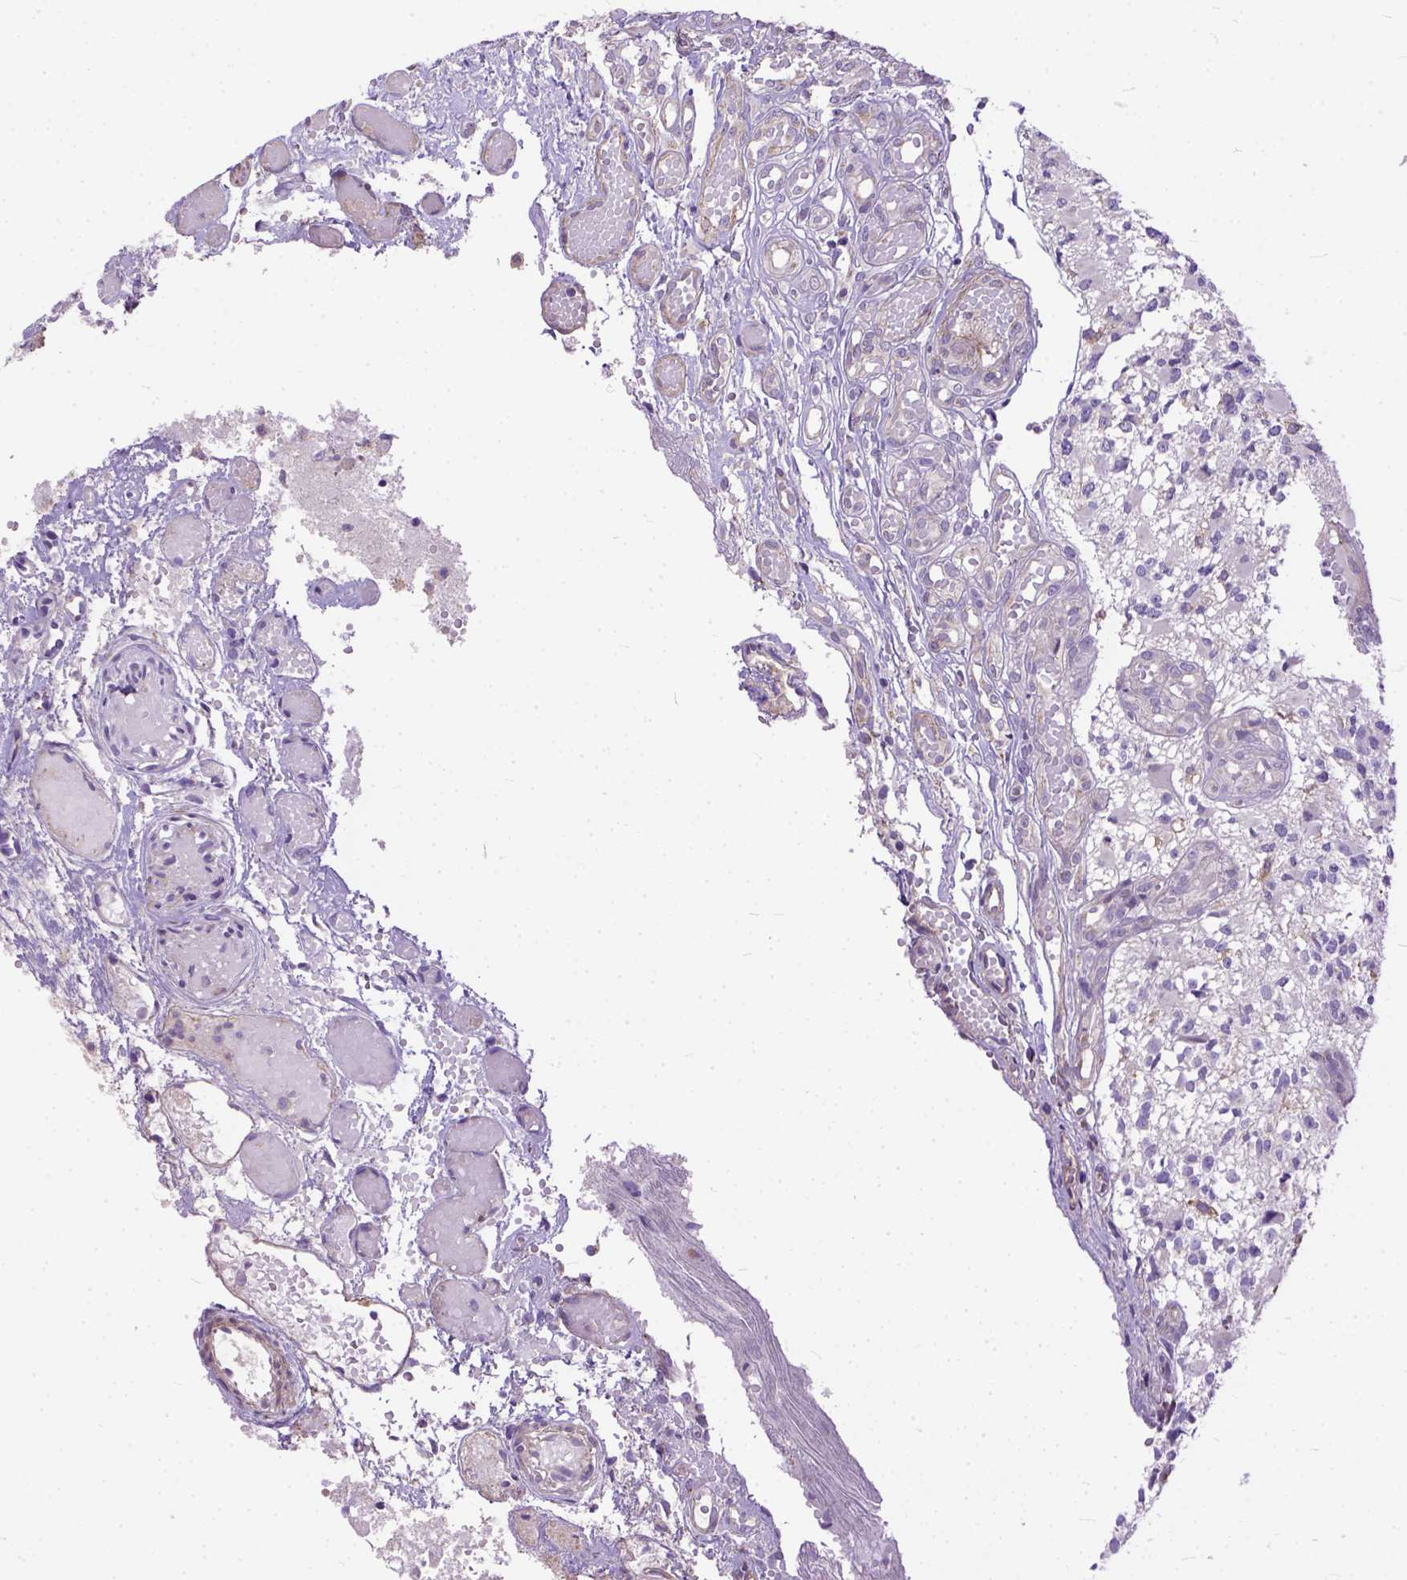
{"staining": {"intensity": "weak", "quantity": "<25%", "location": "cytoplasmic/membranous"}, "tissue": "glioma", "cell_type": "Tumor cells", "image_type": "cancer", "snomed": [{"axis": "morphology", "description": "Glioma, malignant, High grade"}, {"axis": "topography", "description": "Brain"}], "caption": "A micrograph of human glioma is negative for staining in tumor cells. (DAB IHC visualized using brightfield microscopy, high magnification).", "gene": "BANF2", "patient": {"sex": "female", "age": 63}}